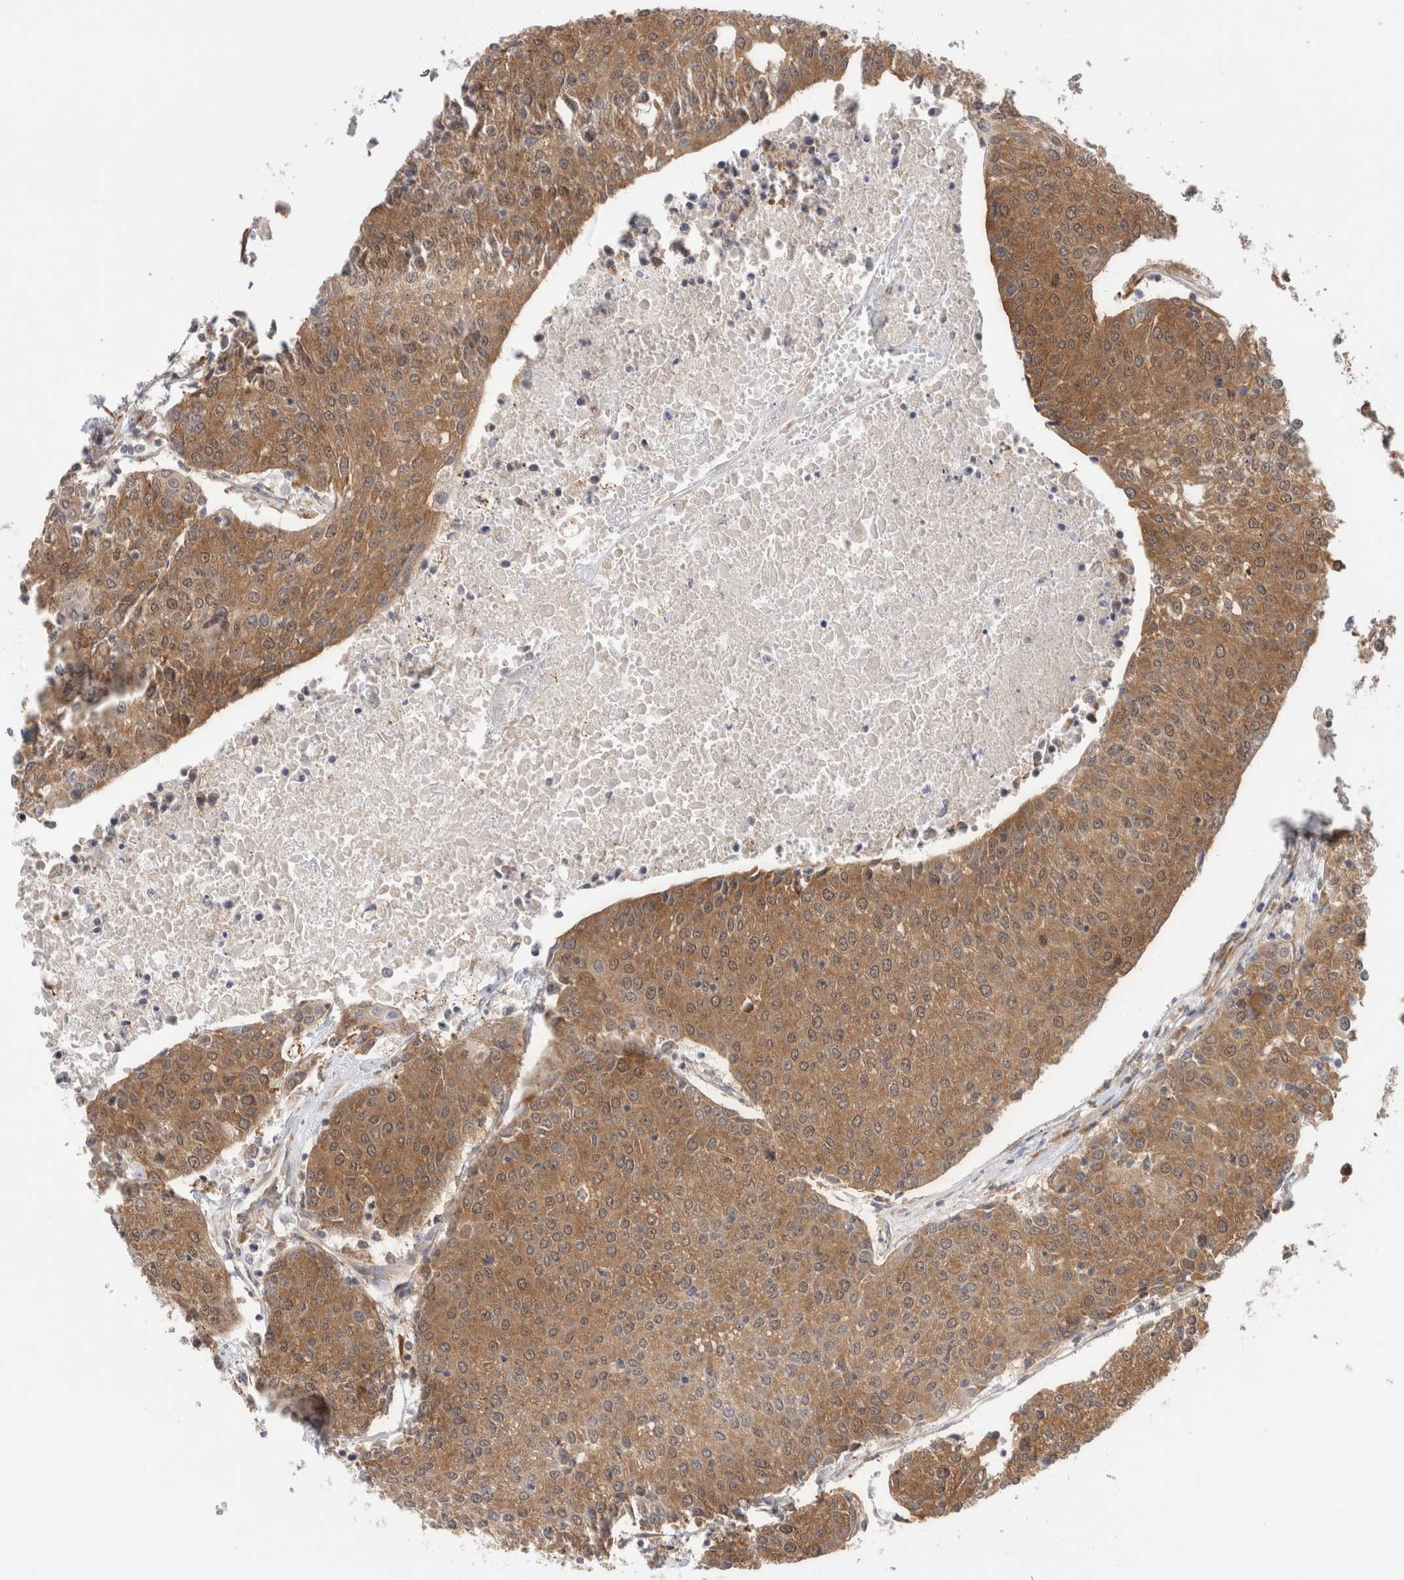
{"staining": {"intensity": "moderate", "quantity": ">75%", "location": "cytoplasmic/membranous"}, "tissue": "urothelial cancer", "cell_type": "Tumor cells", "image_type": "cancer", "snomed": [{"axis": "morphology", "description": "Urothelial carcinoma, High grade"}, {"axis": "topography", "description": "Urinary bladder"}], "caption": "Moderate cytoplasmic/membranous expression is present in about >75% of tumor cells in high-grade urothelial carcinoma. (Brightfield microscopy of DAB IHC at high magnification).", "gene": "ACTL9", "patient": {"sex": "female", "age": 85}}